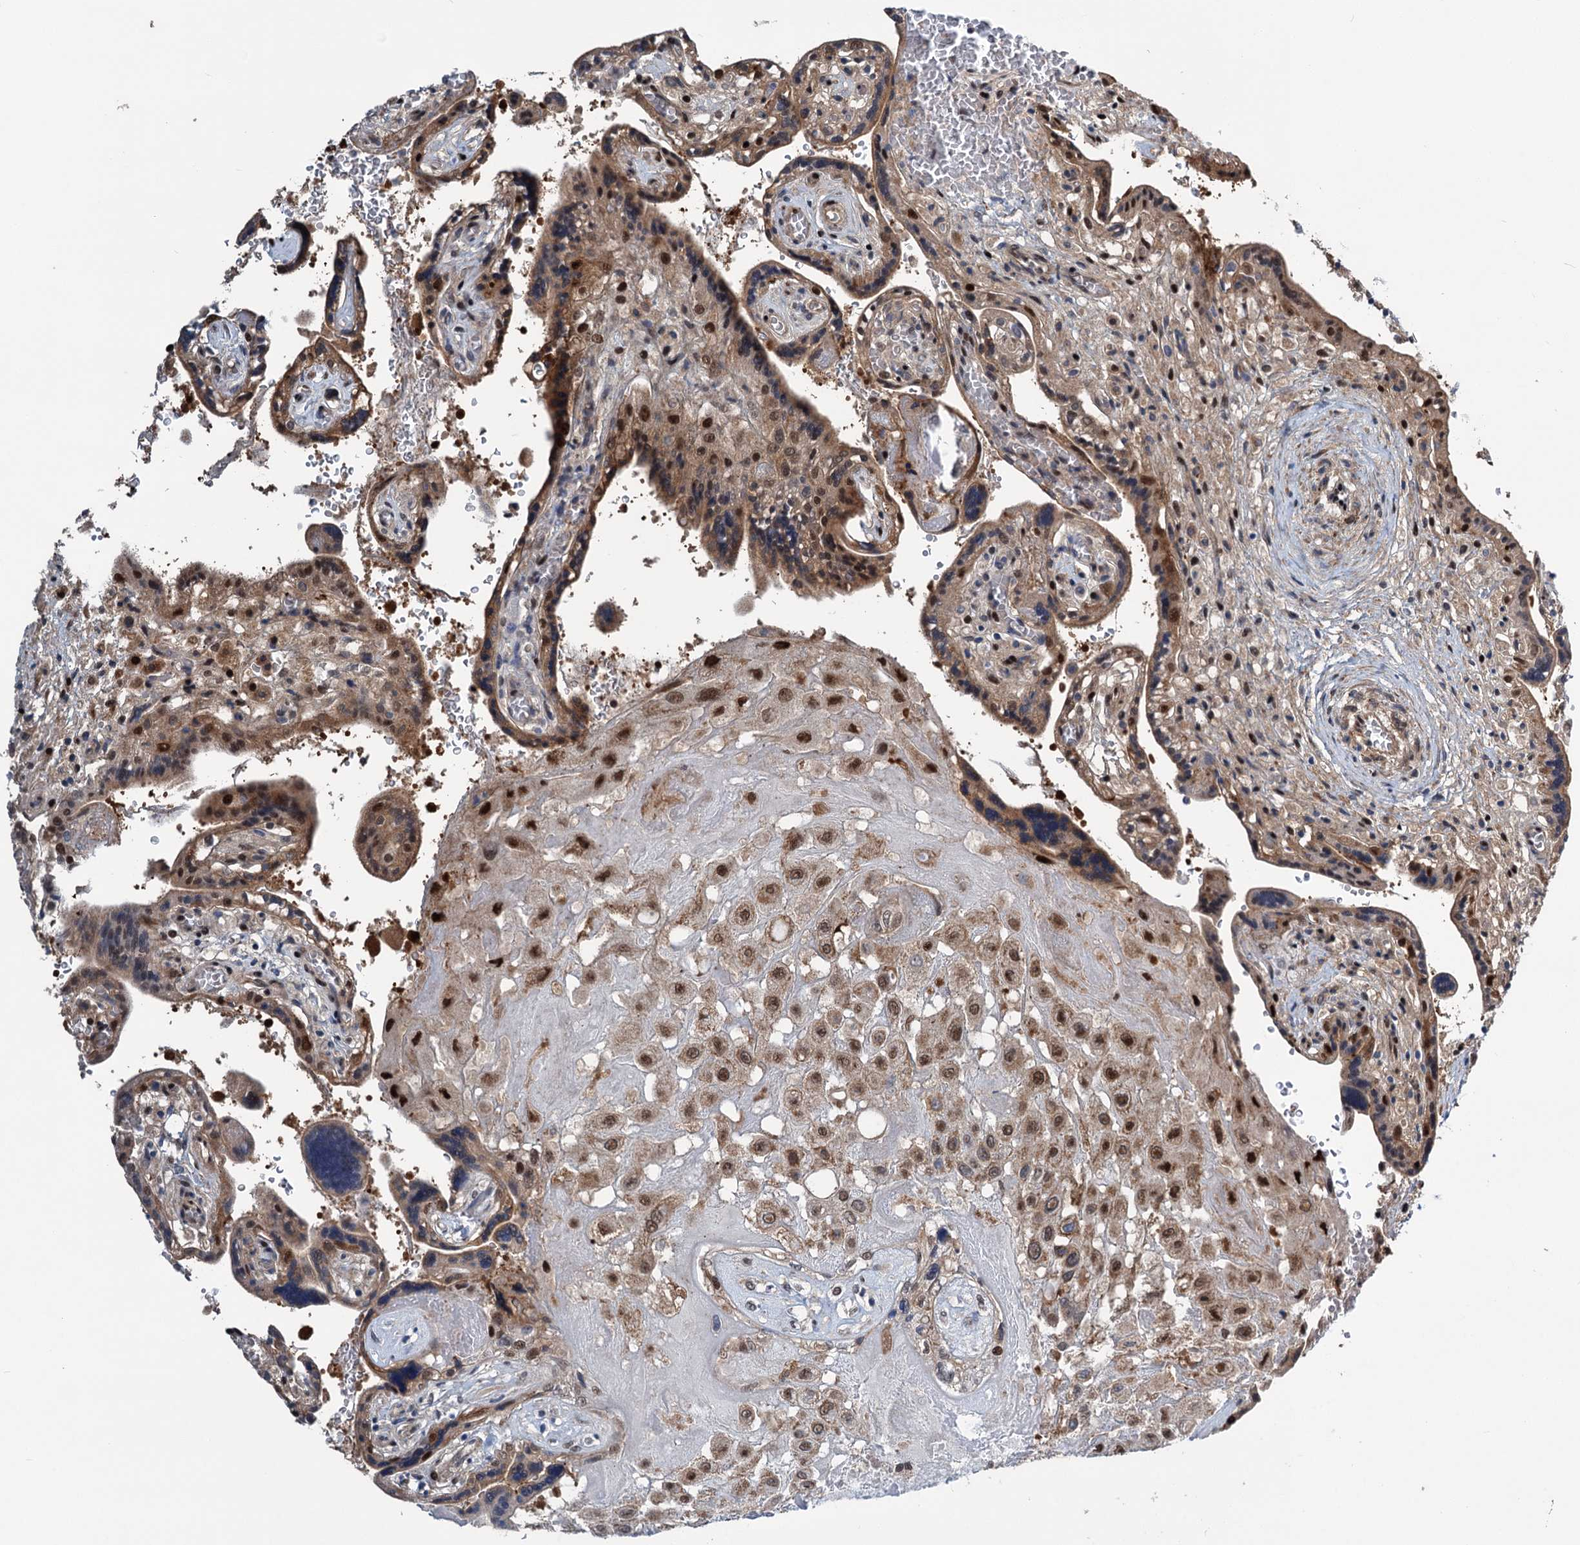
{"staining": {"intensity": "moderate", "quantity": ">75%", "location": "cytoplasmic/membranous,nuclear"}, "tissue": "placenta", "cell_type": "Trophoblastic cells", "image_type": "normal", "snomed": [{"axis": "morphology", "description": "Normal tissue, NOS"}, {"axis": "topography", "description": "Placenta"}], "caption": "DAB (3,3'-diaminobenzidine) immunohistochemical staining of normal human placenta displays moderate cytoplasmic/membranous,nuclear protein positivity in approximately >75% of trophoblastic cells. The staining is performed using DAB (3,3'-diaminobenzidine) brown chromogen to label protein expression. The nuclei are counter-stained blue using hematoxylin.", "gene": "GPBP1", "patient": {"sex": "female", "age": 37}}